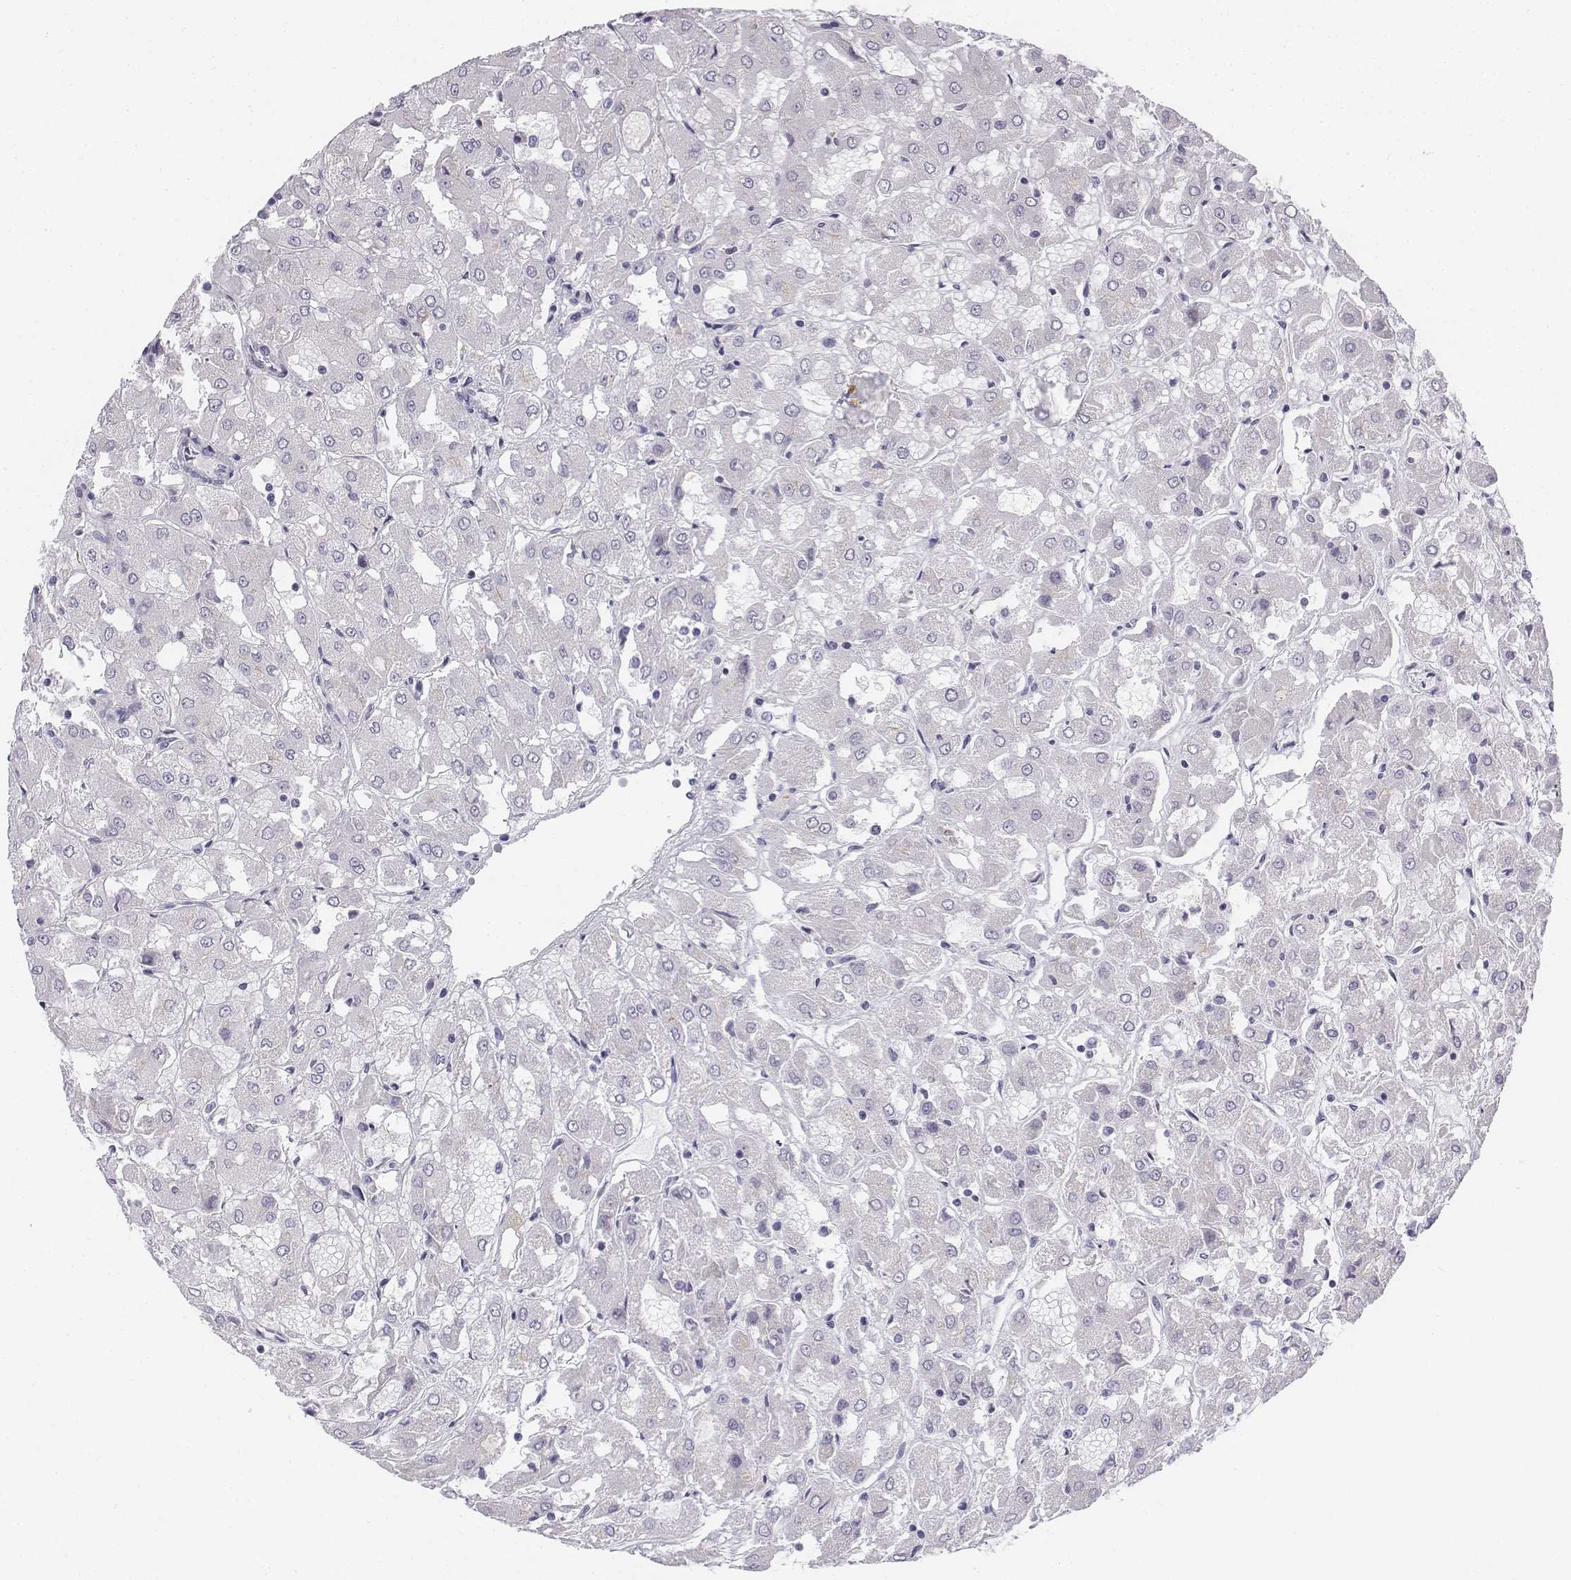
{"staining": {"intensity": "negative", "quantity": "none", "location": "none"}, "tissue": "renal cancer", "cell_type": "Tumor cells", "image_type": "cancer", "snomed": [{"axis": "morphology", "description": "Adenocarcinoma, NOS"}, {"axis": "topography", "description": "Kidney"}], "caption": "High magnification brightfield microscopy of renal cancer stained with DAB (3,3'-diaminobenzidine) (brown) and counterstained with hematoxylin (blue): tumor cells show no significant positivity.", "gene": "TH", "patient": {"sex": "male", "age": 72}}